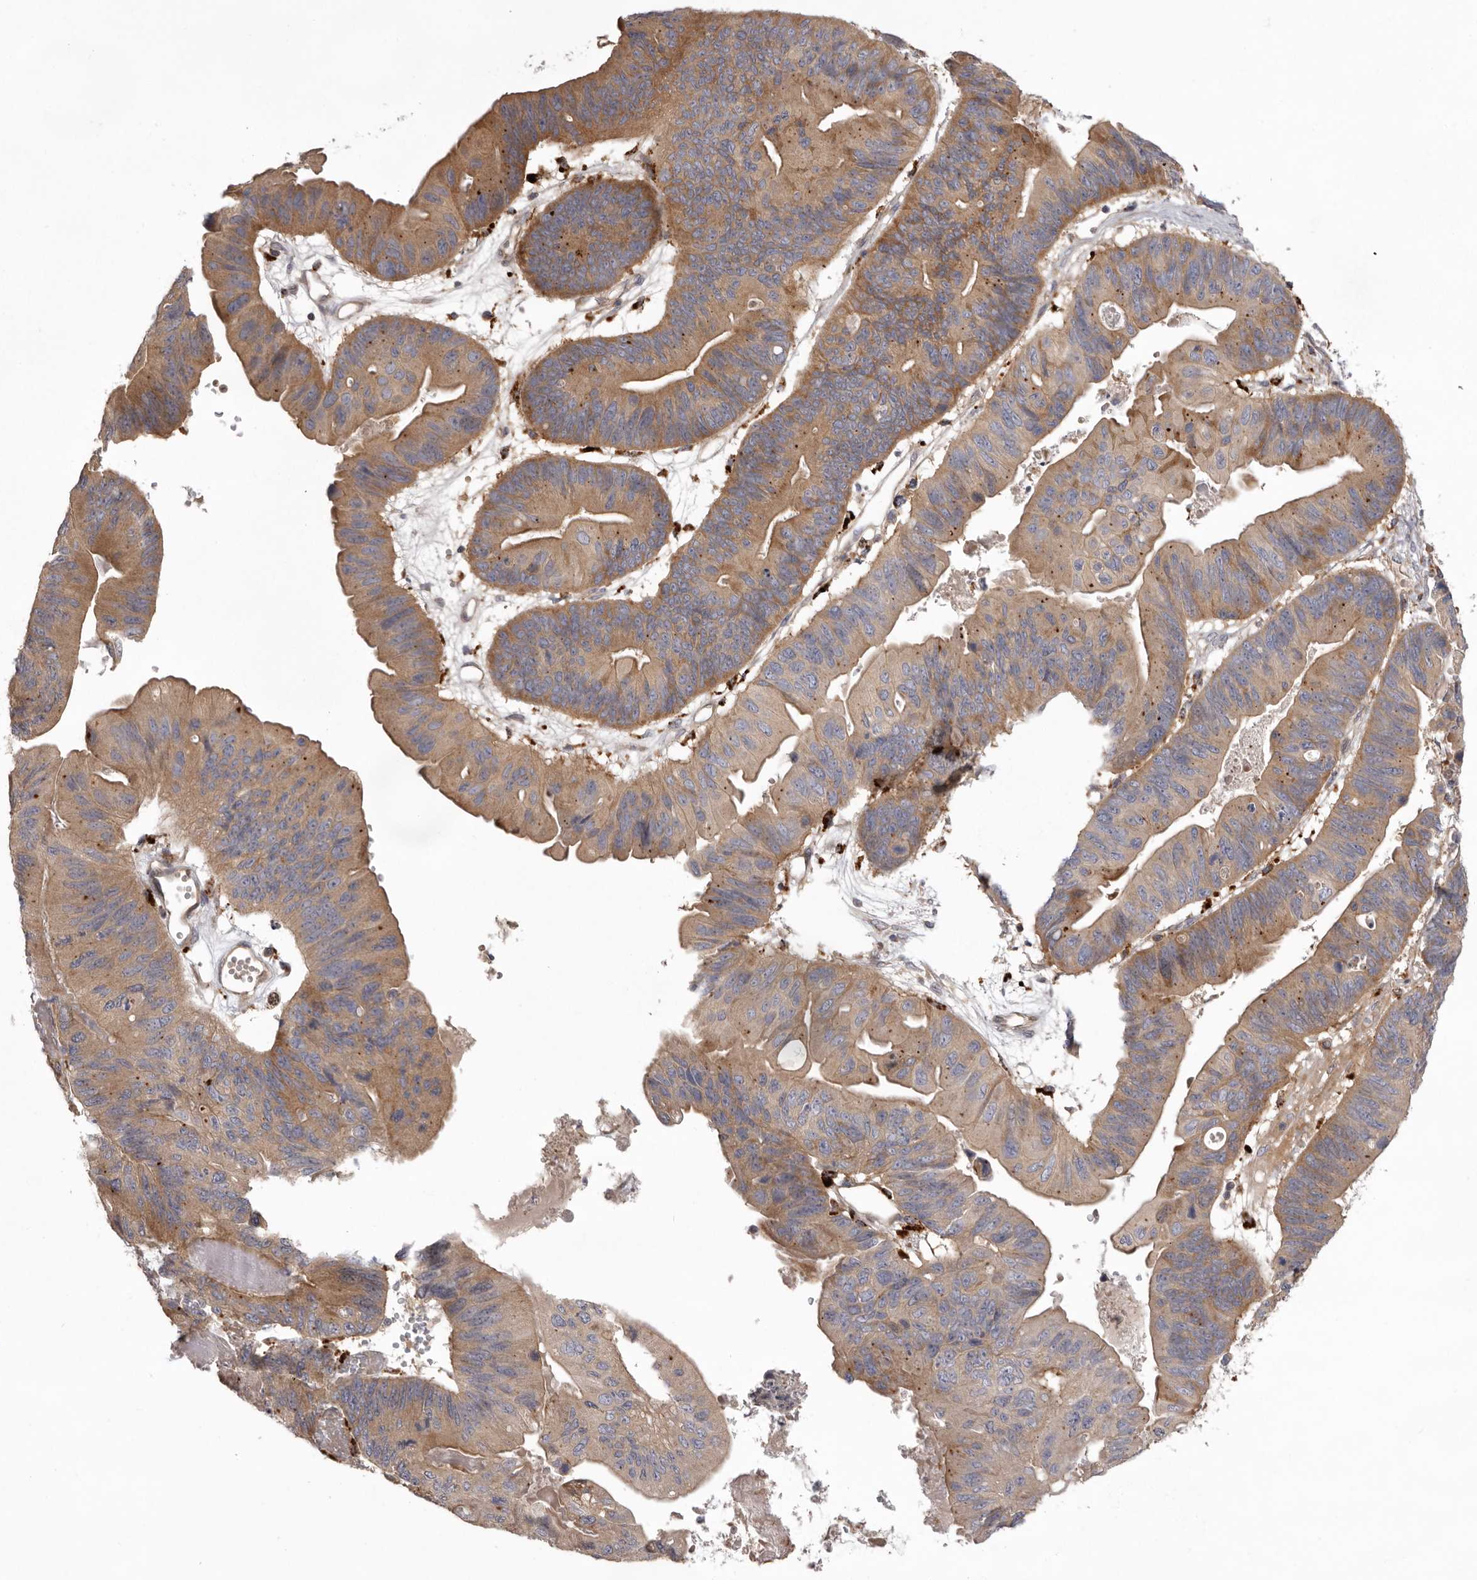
{"staining": {"intensity": "moderate", "quantity": ">75%", "location": "cytoplasmic/membranous"}, "tissue": "ovarian cancer", "cell_type": "Tumor cells", "image_type": "cancer", "snomed": [{"axis": "morphology", "description": "Cystadenocarcinoma, mucinous, NOS"}, {"axis": "topography", "description": "Ovary"}], "caption": "Approximately >75% of tumor cells in human ovarian cancer show moderate cytoplasmic/membranous protein staining as visualized by brown immunohistochemical staining.", "gene": "WDR47", "patient": {"sex": "female", "age": 61}}